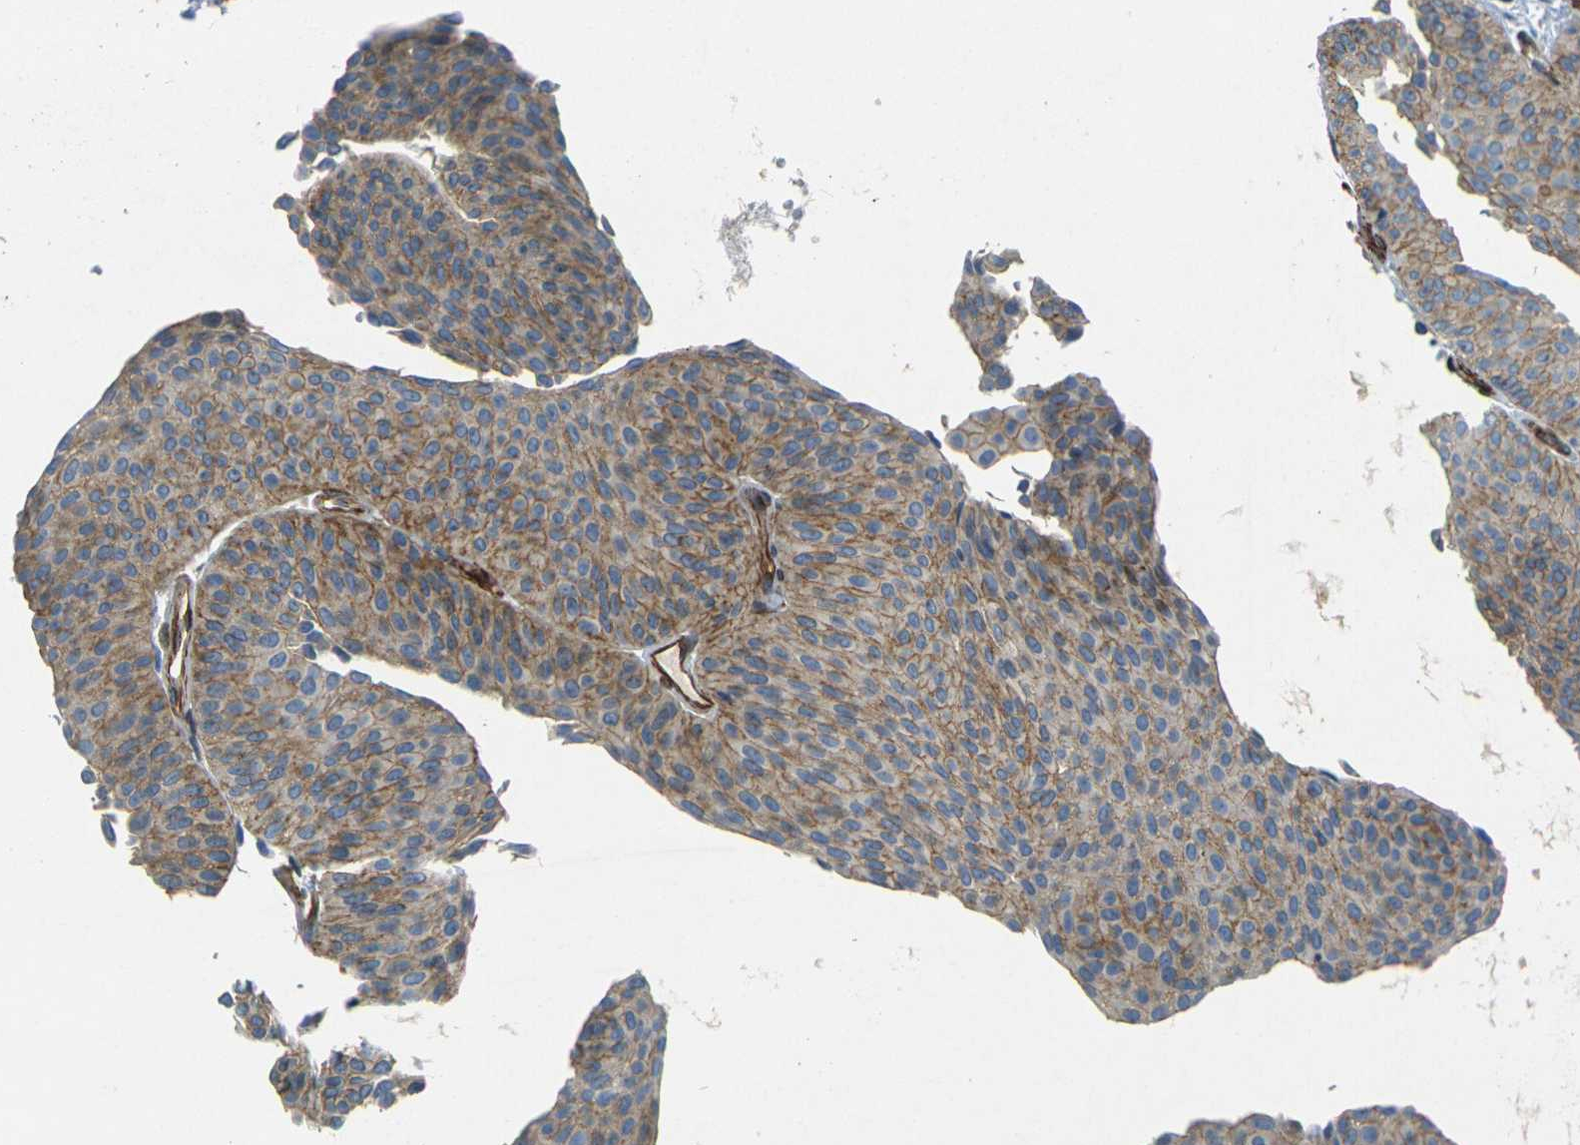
{"staining": {"intensity": "moderate", "quantity": ">75%", "location": "cytoplasmic/membranous"}, "tissue": "urothelial cancer", "cell_type": "Tumor cells", "image_type": "cancer", "snomed": [{"axis": "morphology", "description": "Urothelial carcinoma, Low grade"}, {"axis": "topography", "description": "Urinary bladder"}], "caption": "A photomicrograph of urothelial cancer stained for a protein reveals moderate cytoplasmic/membranous brown staining in tumor cells.", "gene": "EPHA7", "patient": {"sex": "female", "age": 60}}